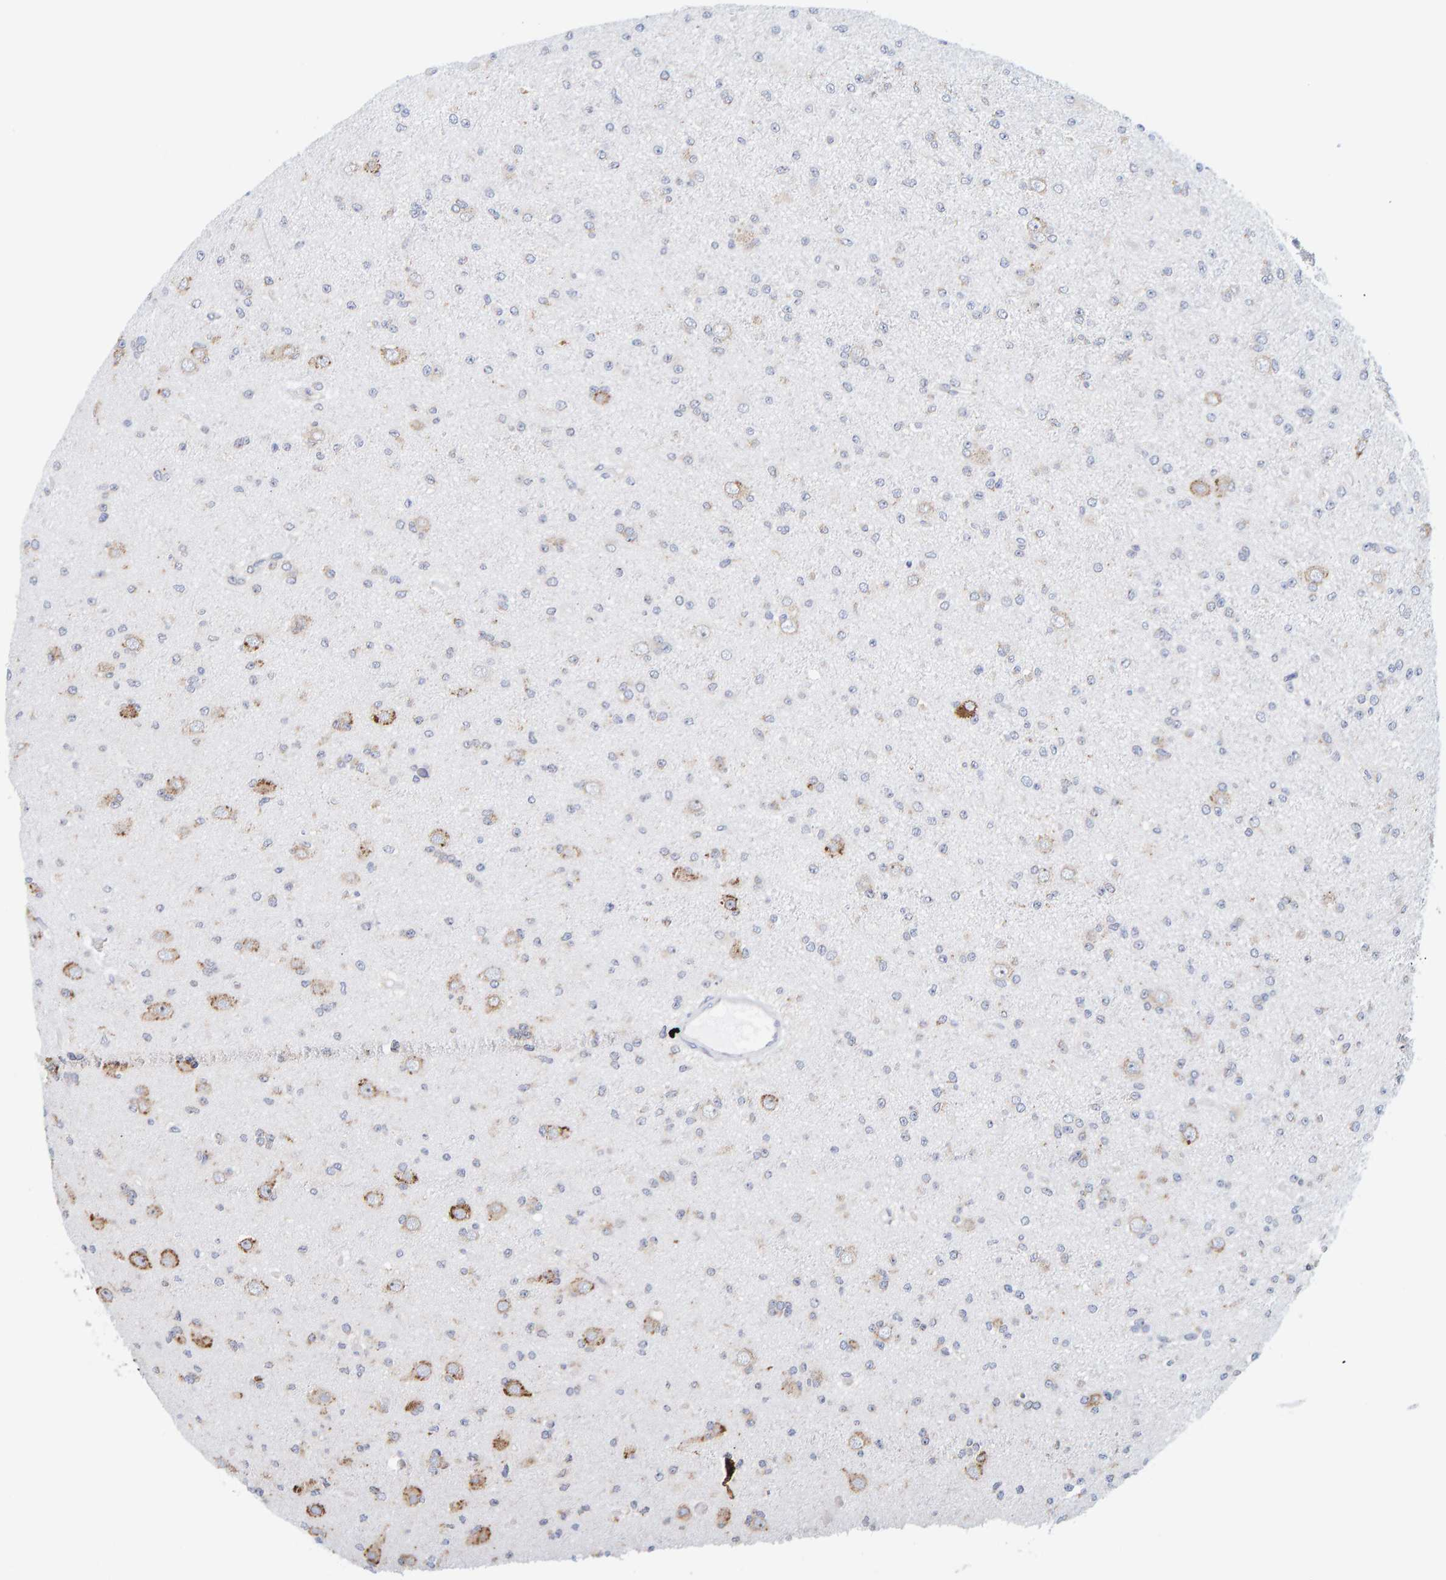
{"staining": {"intensity": "weak", "quantity": "<25%", "location": "cytoplasmic/membranous"}, "tissue": "glioma", "cell_type": "Tumor cells", "image_type": "cancer", "snomed": [{"axis": "morphology", "description": "Glioma, malignant, Low grade"}, {"axis": "topography", "description": "Brain"}], "caption": "Low-grade glioma (malignant) was stained to show a protein in brown. There is no significant staining in tumor cells. Brightfield microscopy of immunohistochemistry (IHC) stained with DAB (3,3'-diaminobenzidine) (brown) and hematoxylin (blue), captured at high magnification.", "gene": "SGPL1", "patient": {"sex": "female", "age": 22}}